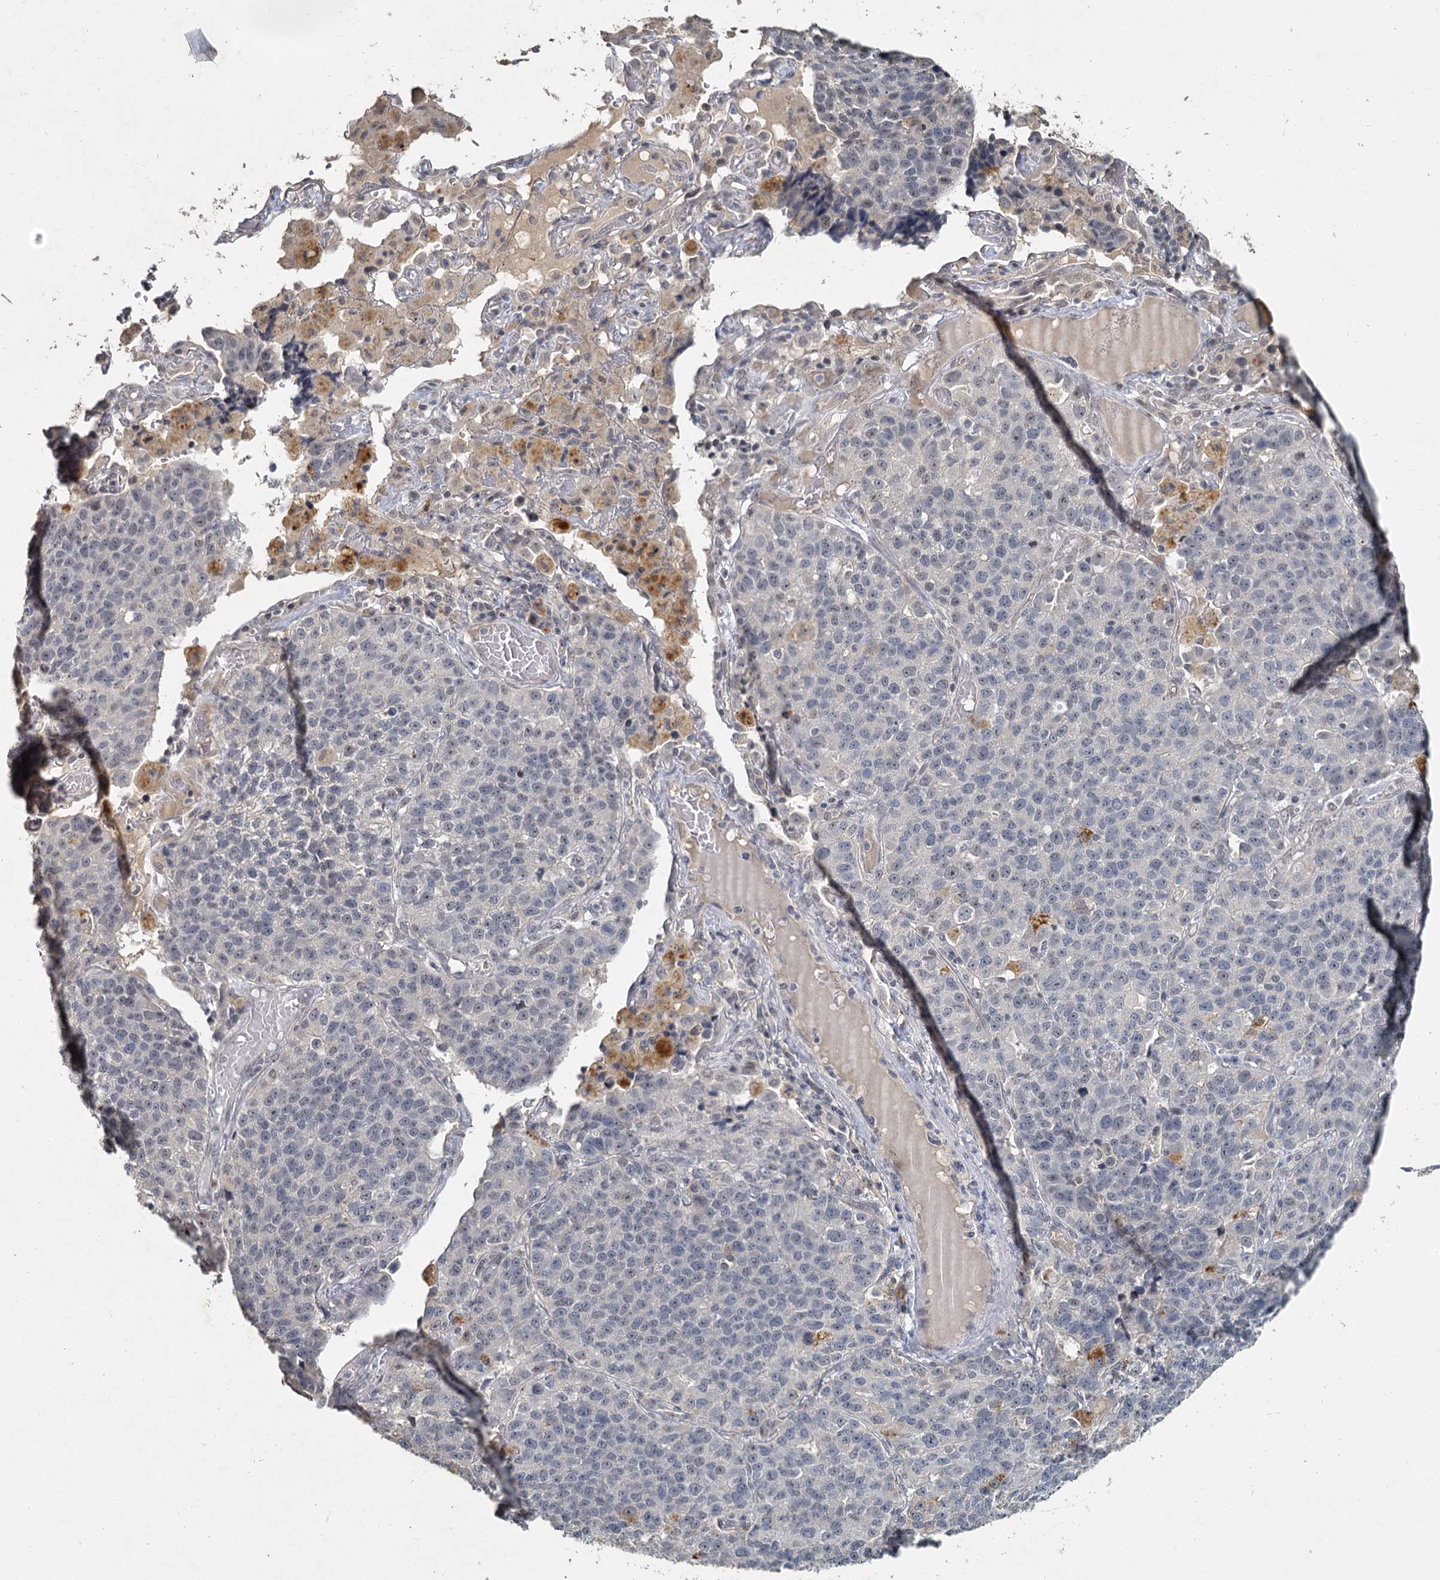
{"staining": {"intensity": "negative", "quantity": "none", "location": "none"}, "tissue": "lung cancer", "cell_type": "Tumor cells", "image_type": "cancer", "snomed": [{"axis": "morphology", "description": "Adenocarcinoma, NOS"}, {"axis": "topography", "description": "Lung"}], "caption": "Histopathology image shows no significant protein staining in tumor cells of lung adenocarcinoma. (Stains: DAB (3,3'-diaminobenzidine) immunohistochemistry (IHC) with hematoxylin counter stain, Microscopy: brightfield microscopy at high magnification).", "gene": "MUCL1", "patient": {"sex": "male", "age": 49}}